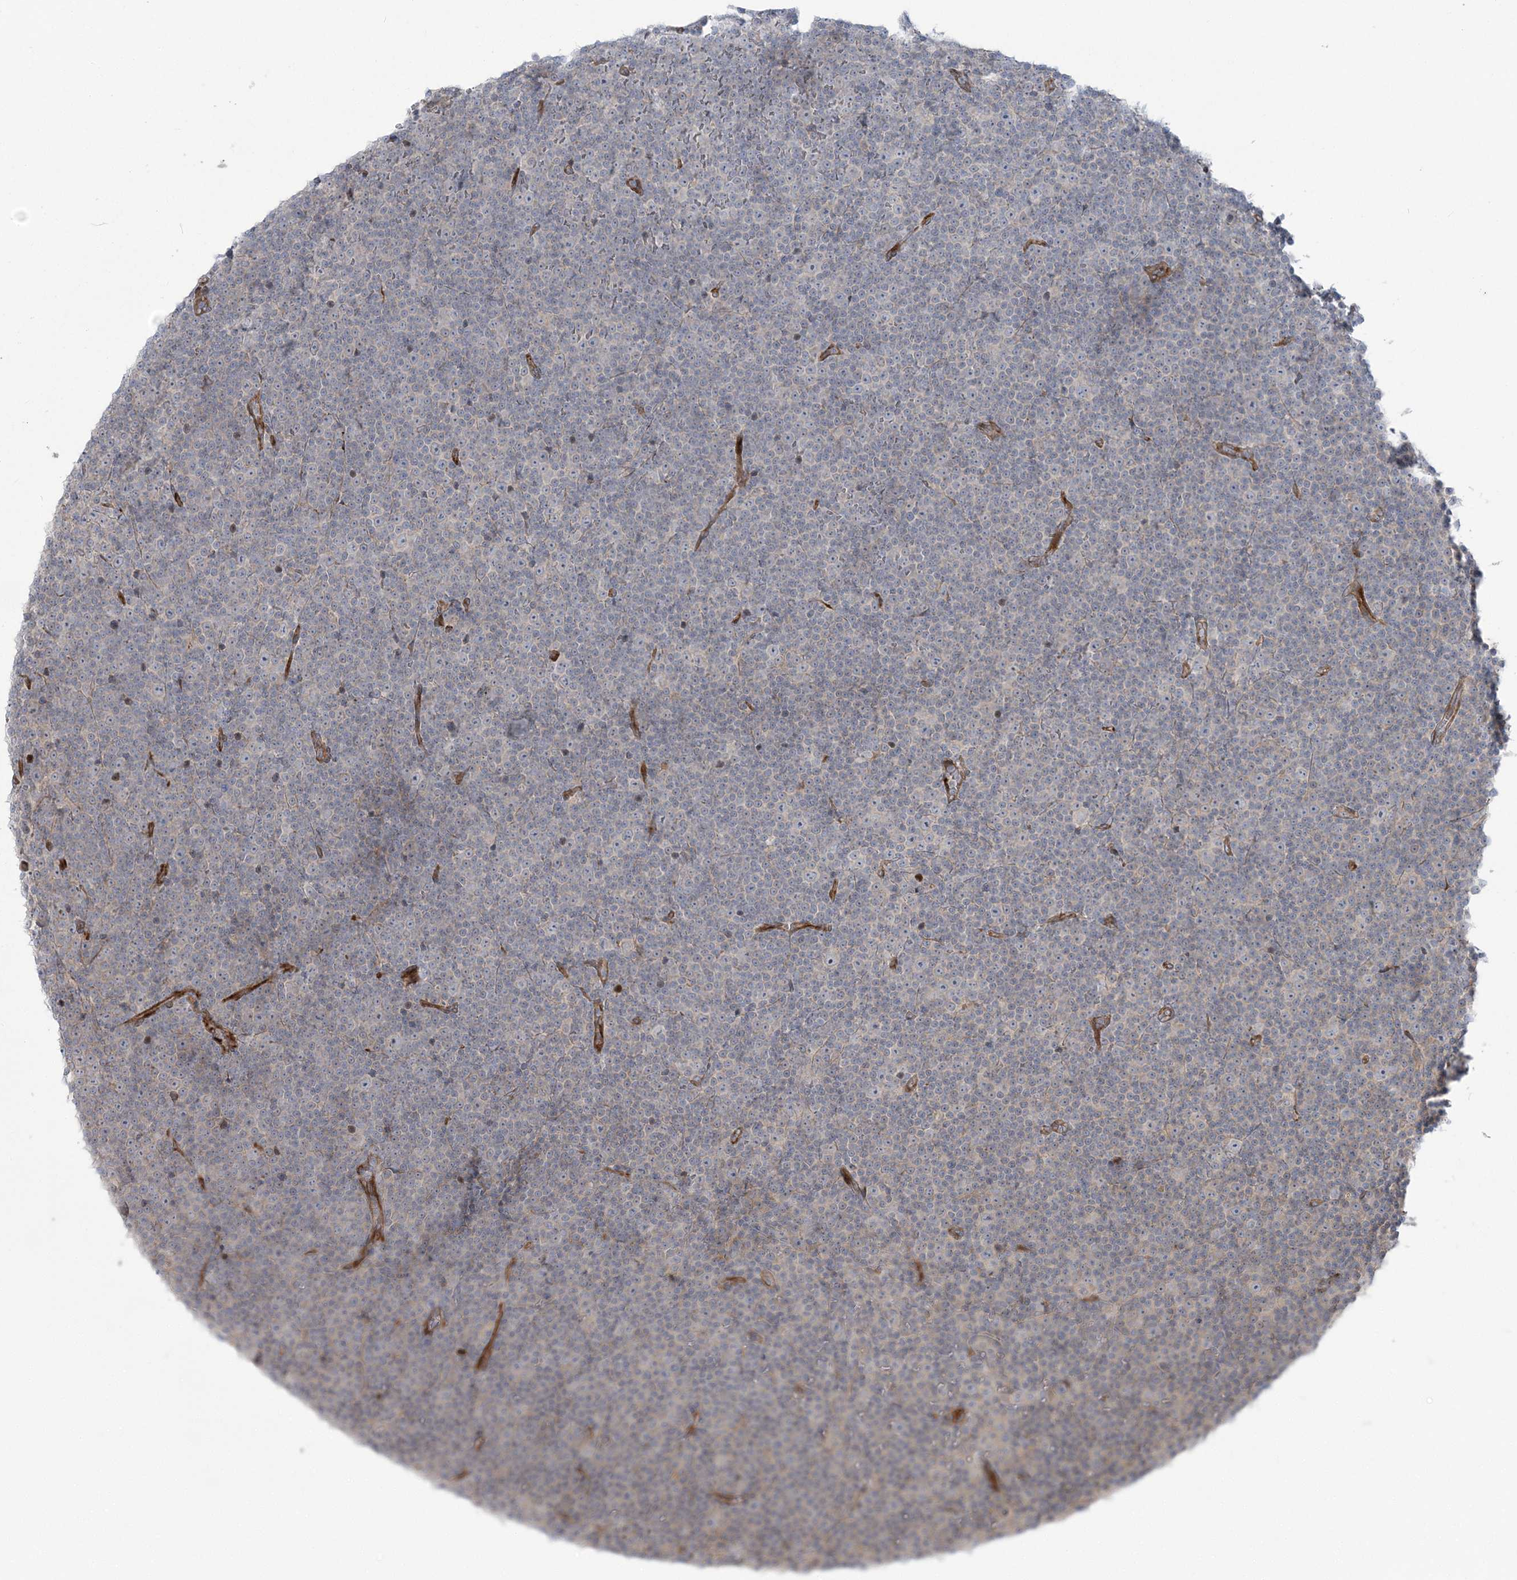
{"staining": {"intensity": "negative", "quantity": "none", "location": "none"}, "tissue": "lymphoma", "cell_type": "Tumor cells", "image_type": "cancer", "snomed": [{"axis": "morphology", "description": "Malignant lymphoma, non-Hodgkin's type, Low grade"}, {"axis": "topography", "description": "Lymph node"}], "caption": "Tumor cells show no significant staining in low-grade malignant lymphoma, non-Hodgkin's type. Brightfield microscopy of immunohistochemistry (IHC) stained with DAB (brown) and hematoxylin (blue), captured at high magnification.", "gene": "NUDT9", "patient": {"sex": "female", "age": 67}}